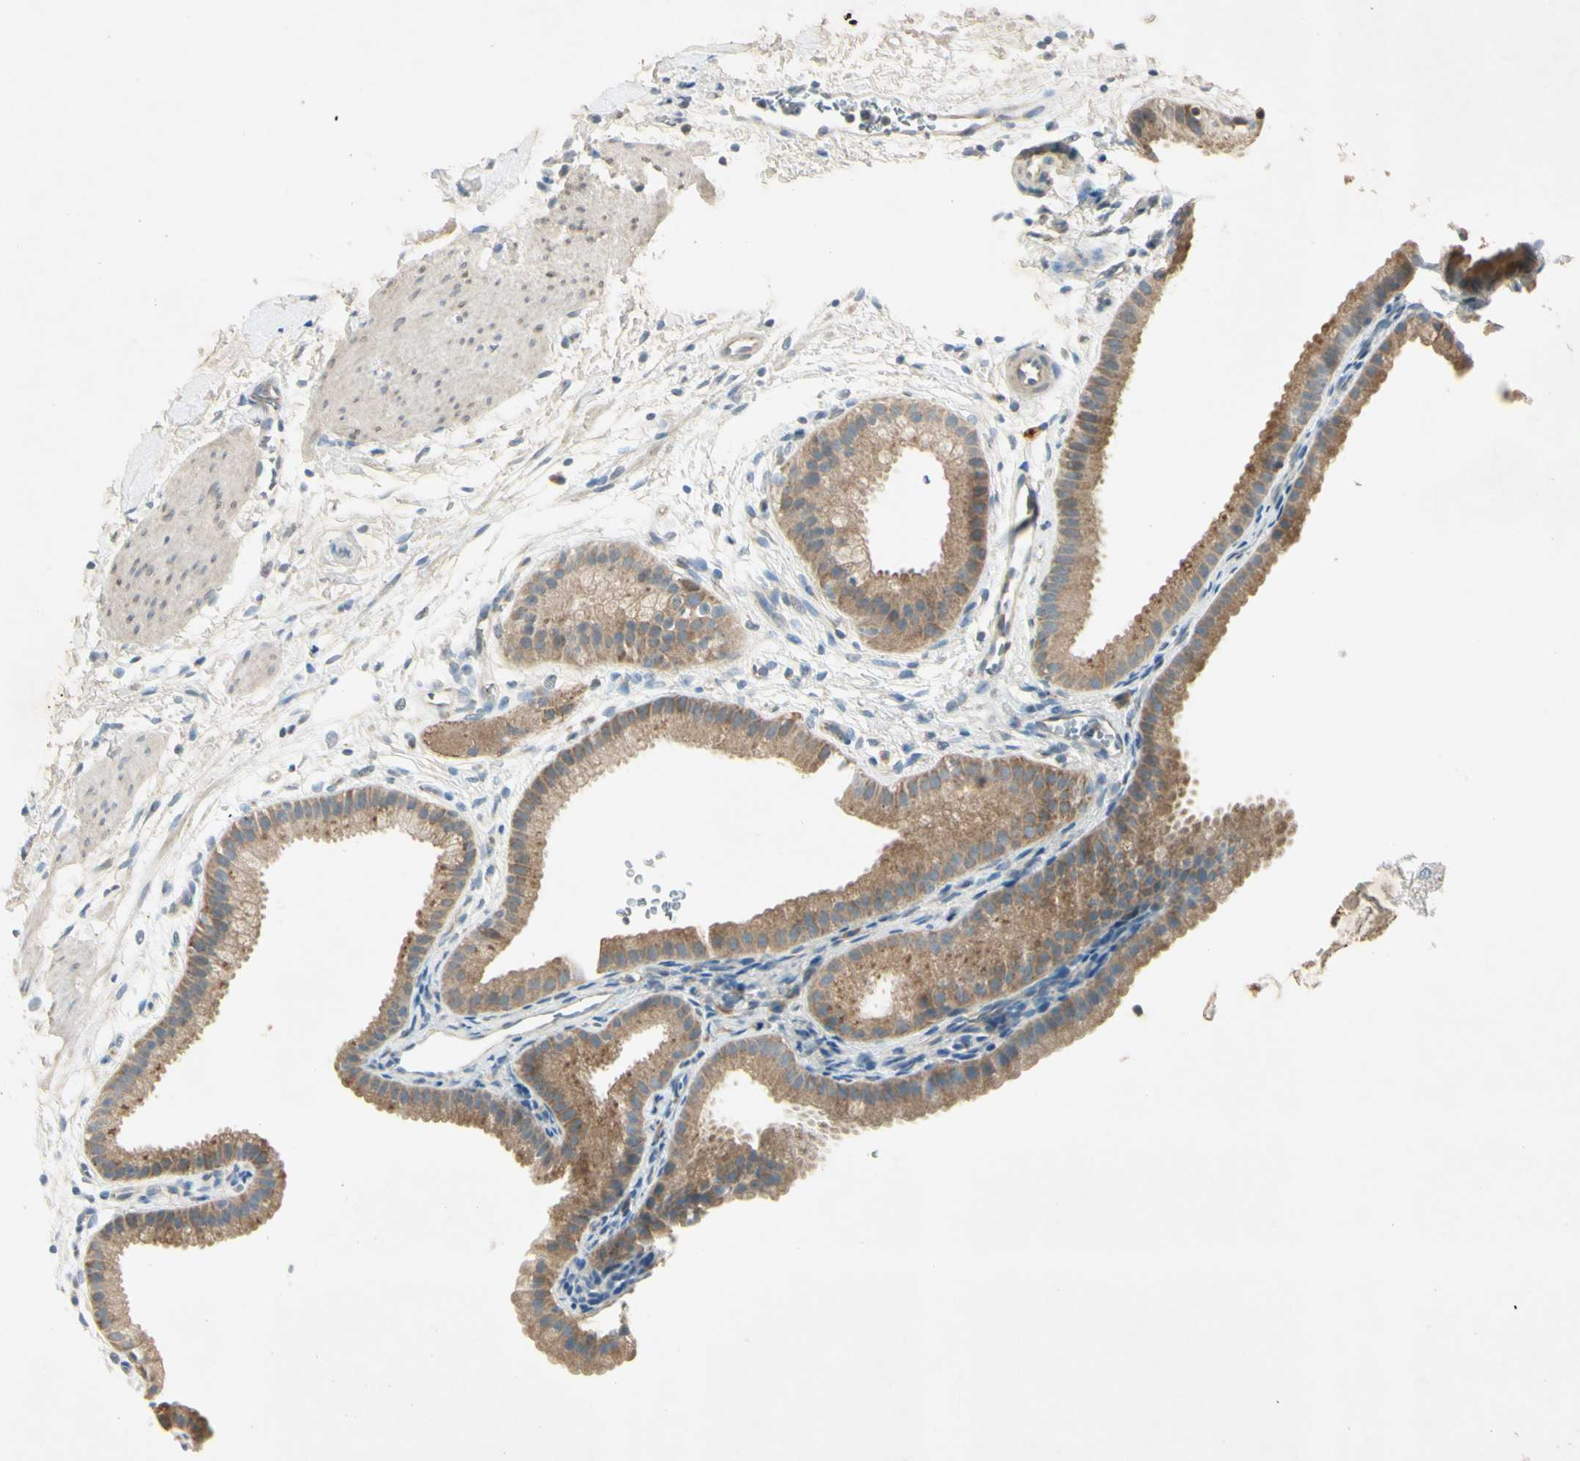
{"staining": {"intensity": "moderate", "quantity": ">75%", "location": "cytoplasmic/membranous"}, "tissue": "gallbladder", "cell_type": "Glandular cells", "image_type": "normal", "snomed": [{"axis": "morphology", "description": "Normal tissue, NOS"}, {"axis": "topography", "description": "Gallbladder"}], "caption": "Glandular cells reveal medium levels of moderate cytoplasmic/membranous positivity in approximately >75% of cells in normal gallbladder.", "gene": "AATK", "patient": {"sex": "female", "age": 64}}